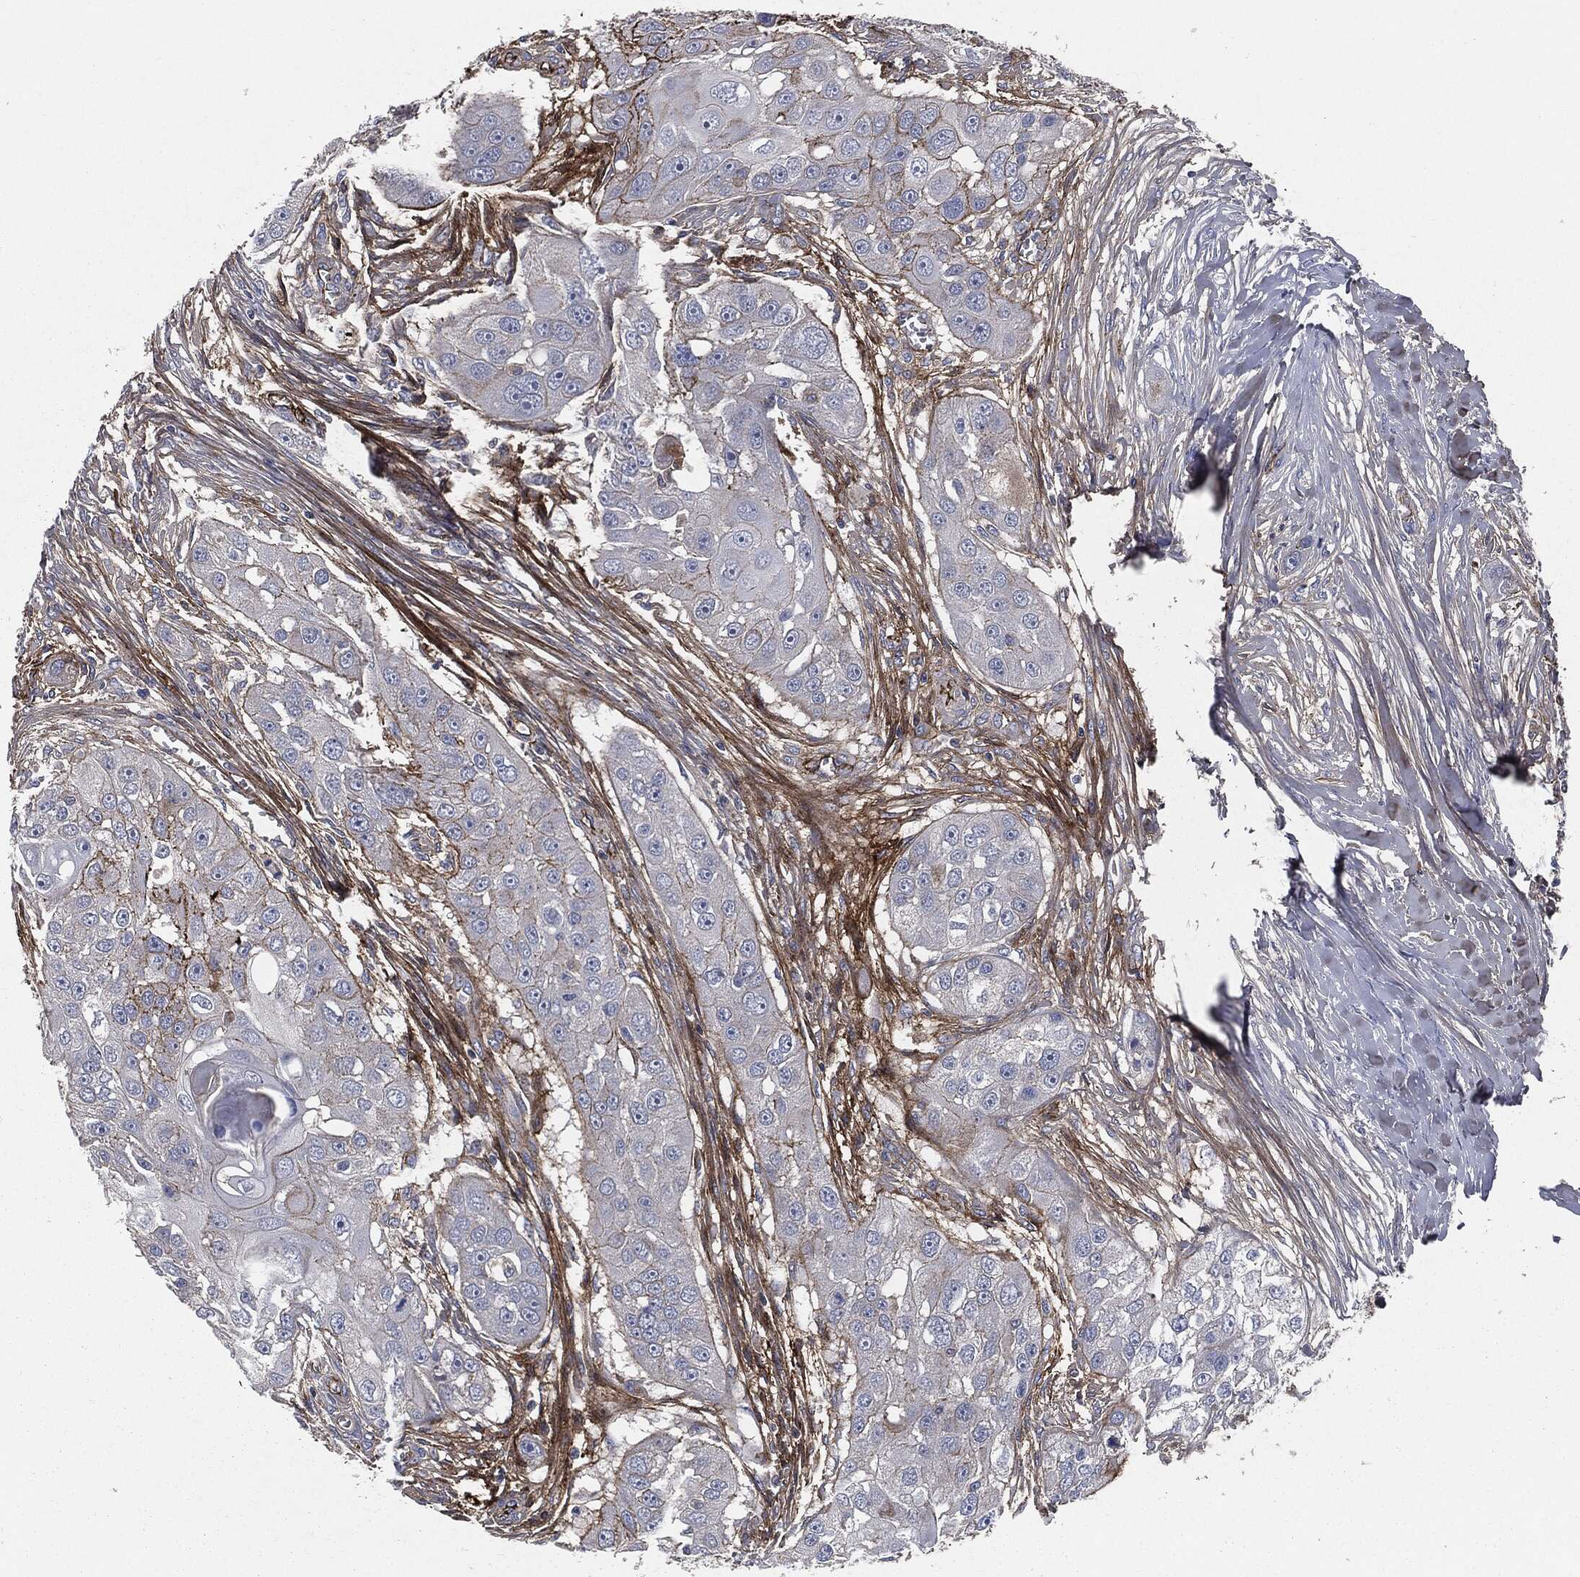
{"staining": {"intensity": "strong", "quantity": "<25%", "location": "cytoplasmic/membranous"}, "tissue": "head and neck cancer", "cell_type": "Tumor cells", "image_type": "cancer", "snomed": [{"axis": "morphology", "description": "Normal tissue, NOS"}, {"axis": "morphology", "description": "Squamous cell carcinoma, NOS"}, {"axis": "topography", "description": "Skeletal muscle"}, {"axis": "topography", "description": "Head-Neck"}], "caption": "An IHC histopathology image of tumor tissue is shown. Protein staining in brown highlights strong cytoplasmic/membranous positivity in head and neck cancer within tumor cells.", "gene": "APOB", "patient": {"sex": "male", "age": 51}}